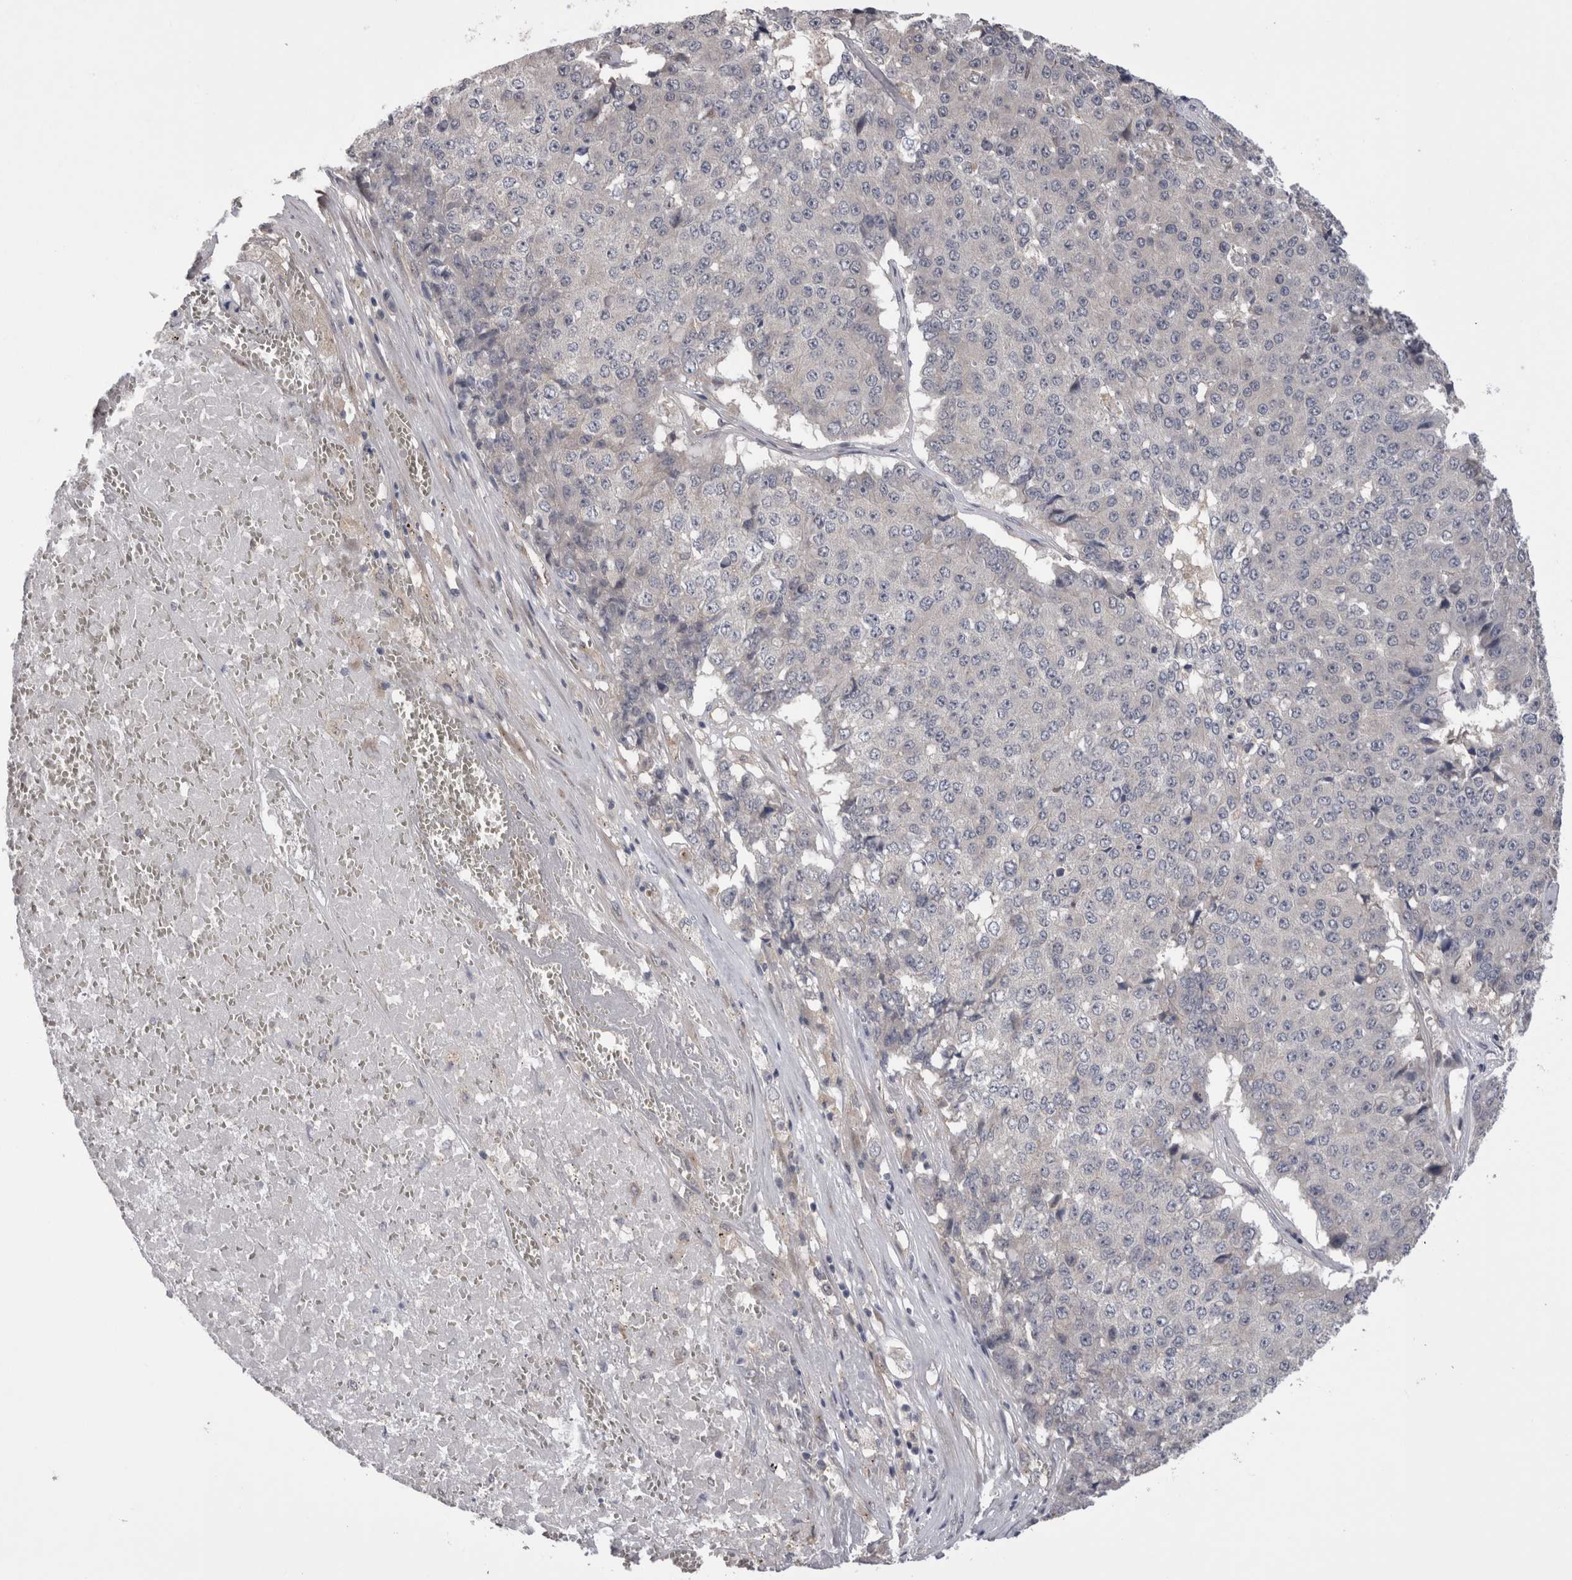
{"staining": {"intensity": "negative", "quantity": "none", "location": "none"}, "tissue": "pancreatic cancer", "cell_type": "Tumor cells", "image_type": "cancer", "snomed": [{"axis": "morphology", "description": "Adenocarcinoma, NOS"}, {"axis": "topography", "description": "Pancreas"}], "caption": "Histopathology image shows no protein expression in tumor cells of pancreatic adenocarcinoma tissue.", "gene": "DCTN6", "patient": {"sex": "male", "age": 50}}